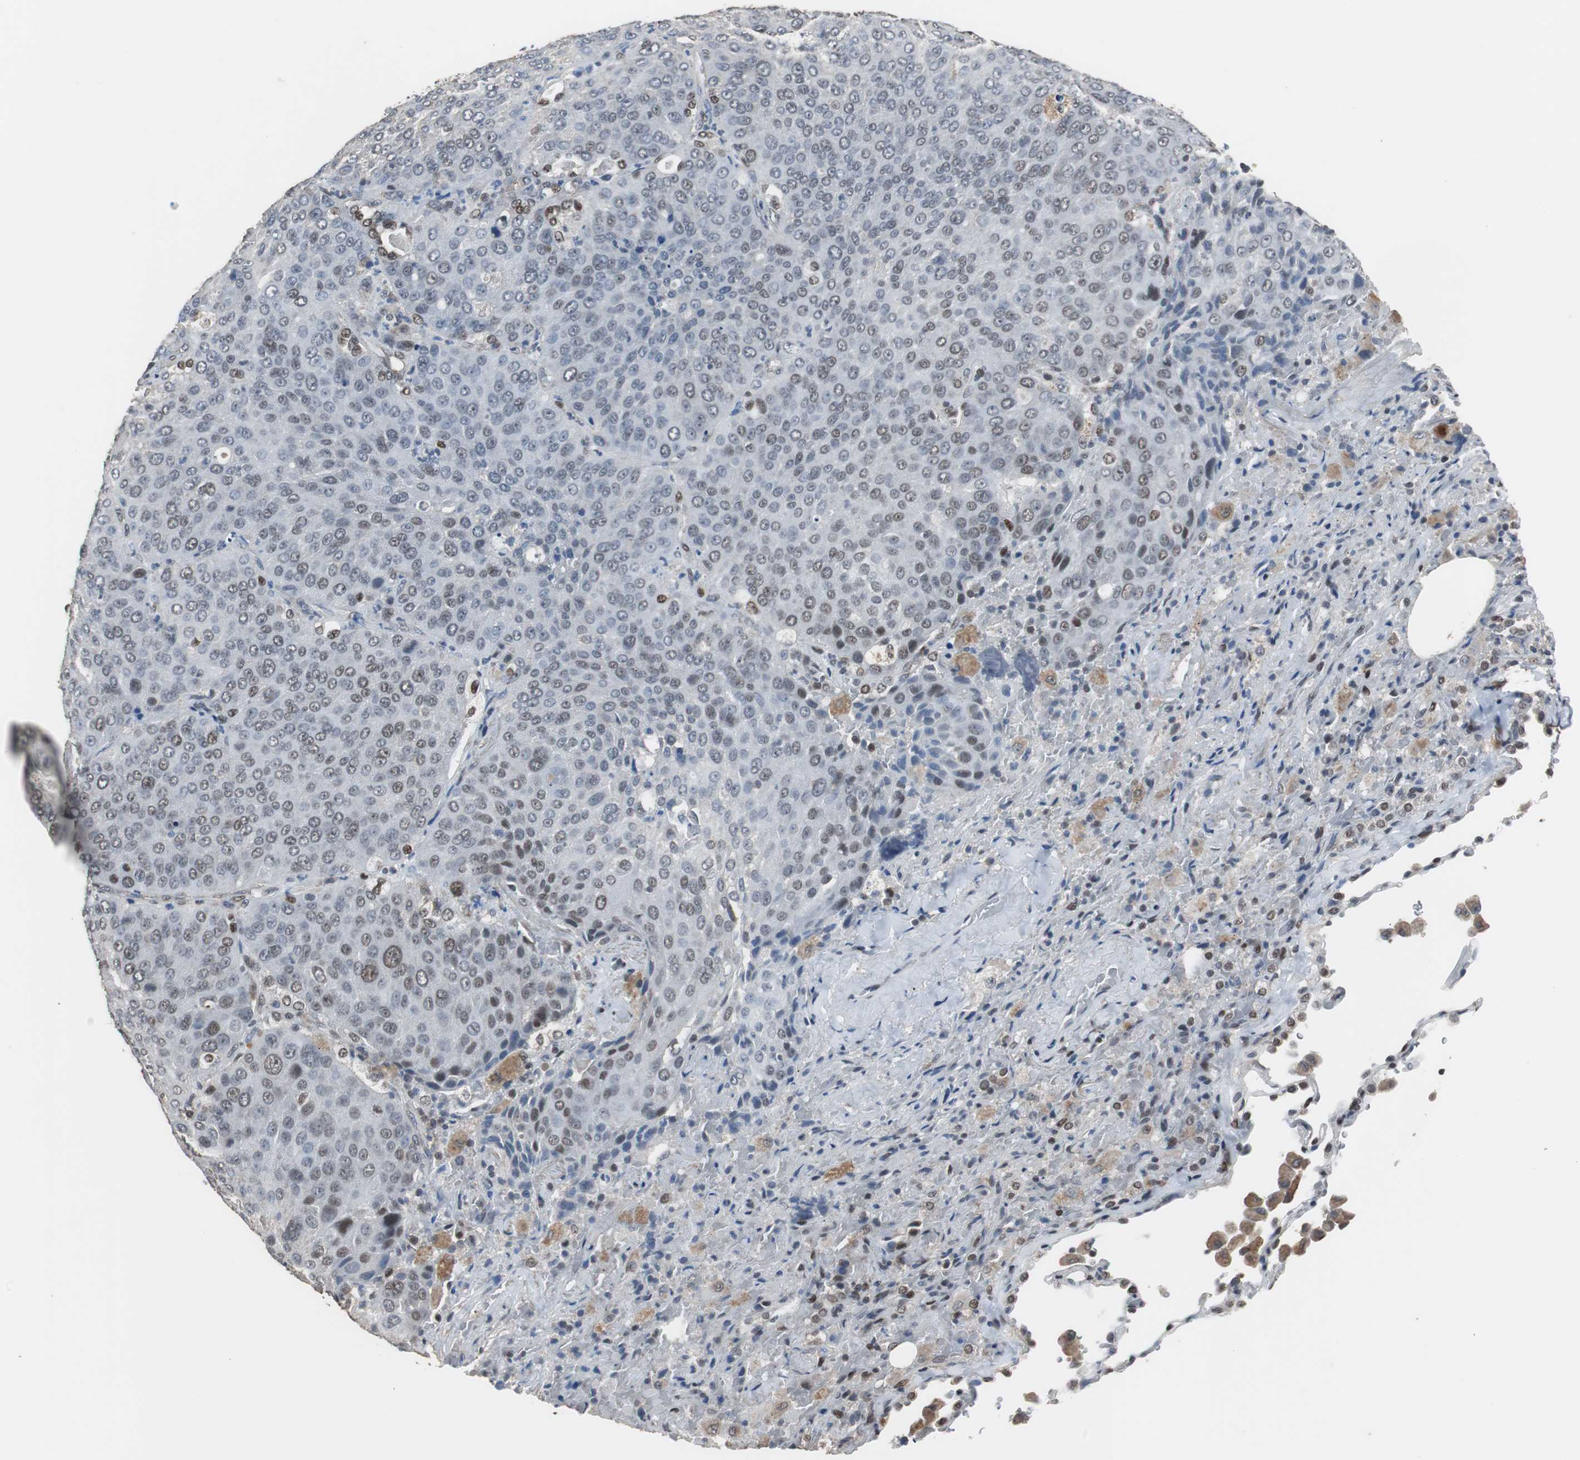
{"staining": {"intensity": "weak", "quantity": "25%-75%", "location": "nuclear"}, "tissue": "lung cancer", "cell_type": "Tumor cells", "image_type": "cancer", "snomed": [{"axis": "morphology", "description": "Squamous cell carcinoma, NOS"}, {"axis": "topography", "description": "Lung"}], "caption": "Immunohistochemistry (IHC) histopathology image of neoplastic tissue: lung cancer (squamous cell carcinoma) stained using immunohistochemistry (IHC) exhibits low levels of weak protein expression localized specifically in the nuclear of tumor cells, appearing as a nuclear brown color.", "gene": "ZHX2", "patient": {"sex": "male", "age": 54}}